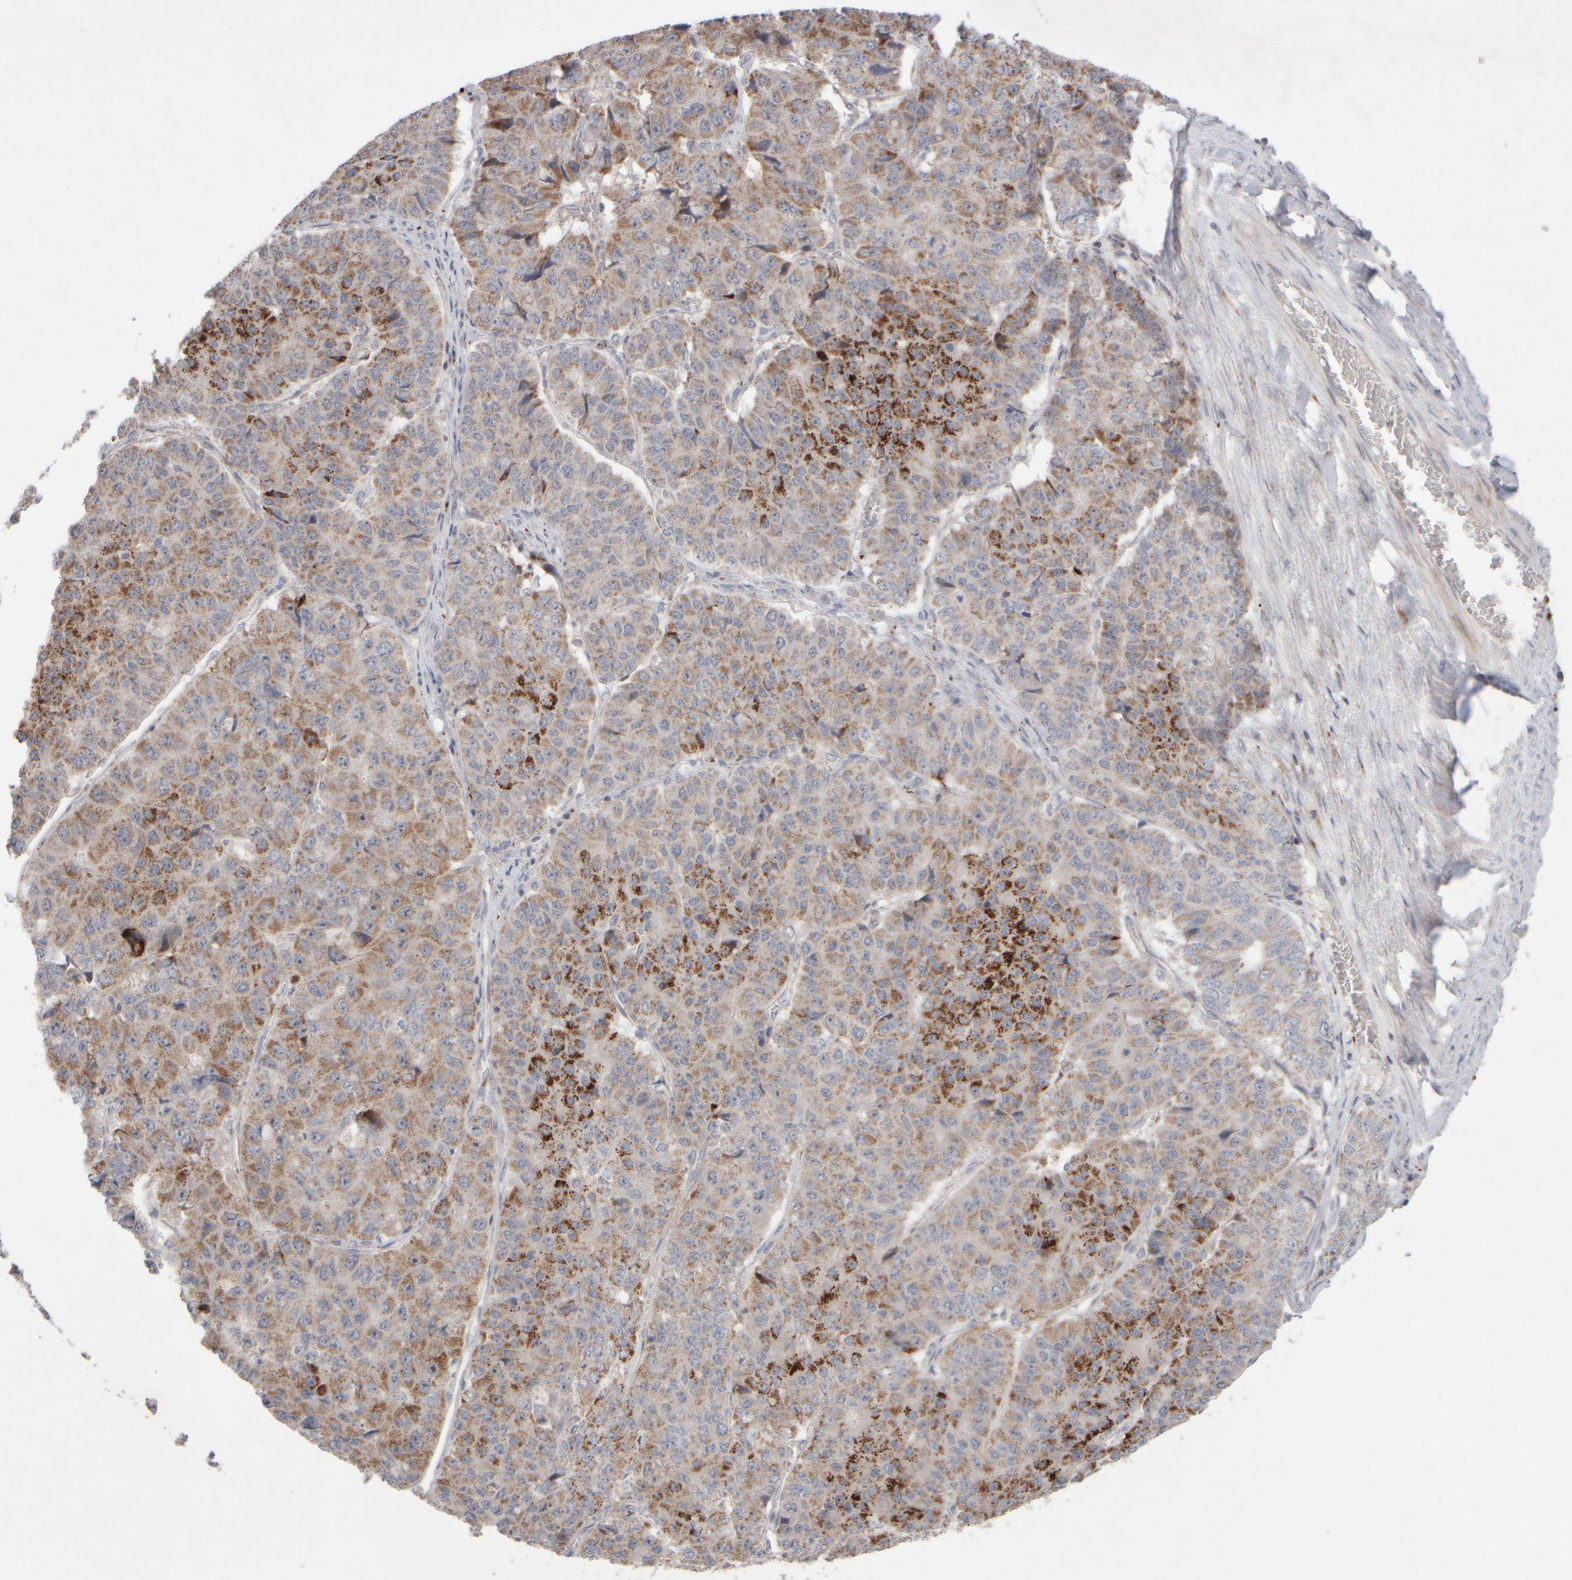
{"staining": {"intensity": "moderate", "quantity": ">75%", "location": "cytoplasmic/membranous"}, "tissue": "pancreatic cancer", "cell_type": "Tumor cells", "image_type": "cancer", "snomed": [{"axis": "morphology", "description": "Adenocarcinoma, NOS"}, {"axis": "topography", "description": "Pancreas"}], "caption": "IHC image of human pancreatic adenocarcinoma stained for a protein (brown), which exhibits medium levels of moderate cytoplasmic/membranous staining in approximately >75% of tumor cells.", "gene": "CHADL", "patient": {"sex": "male", "age": 50}}